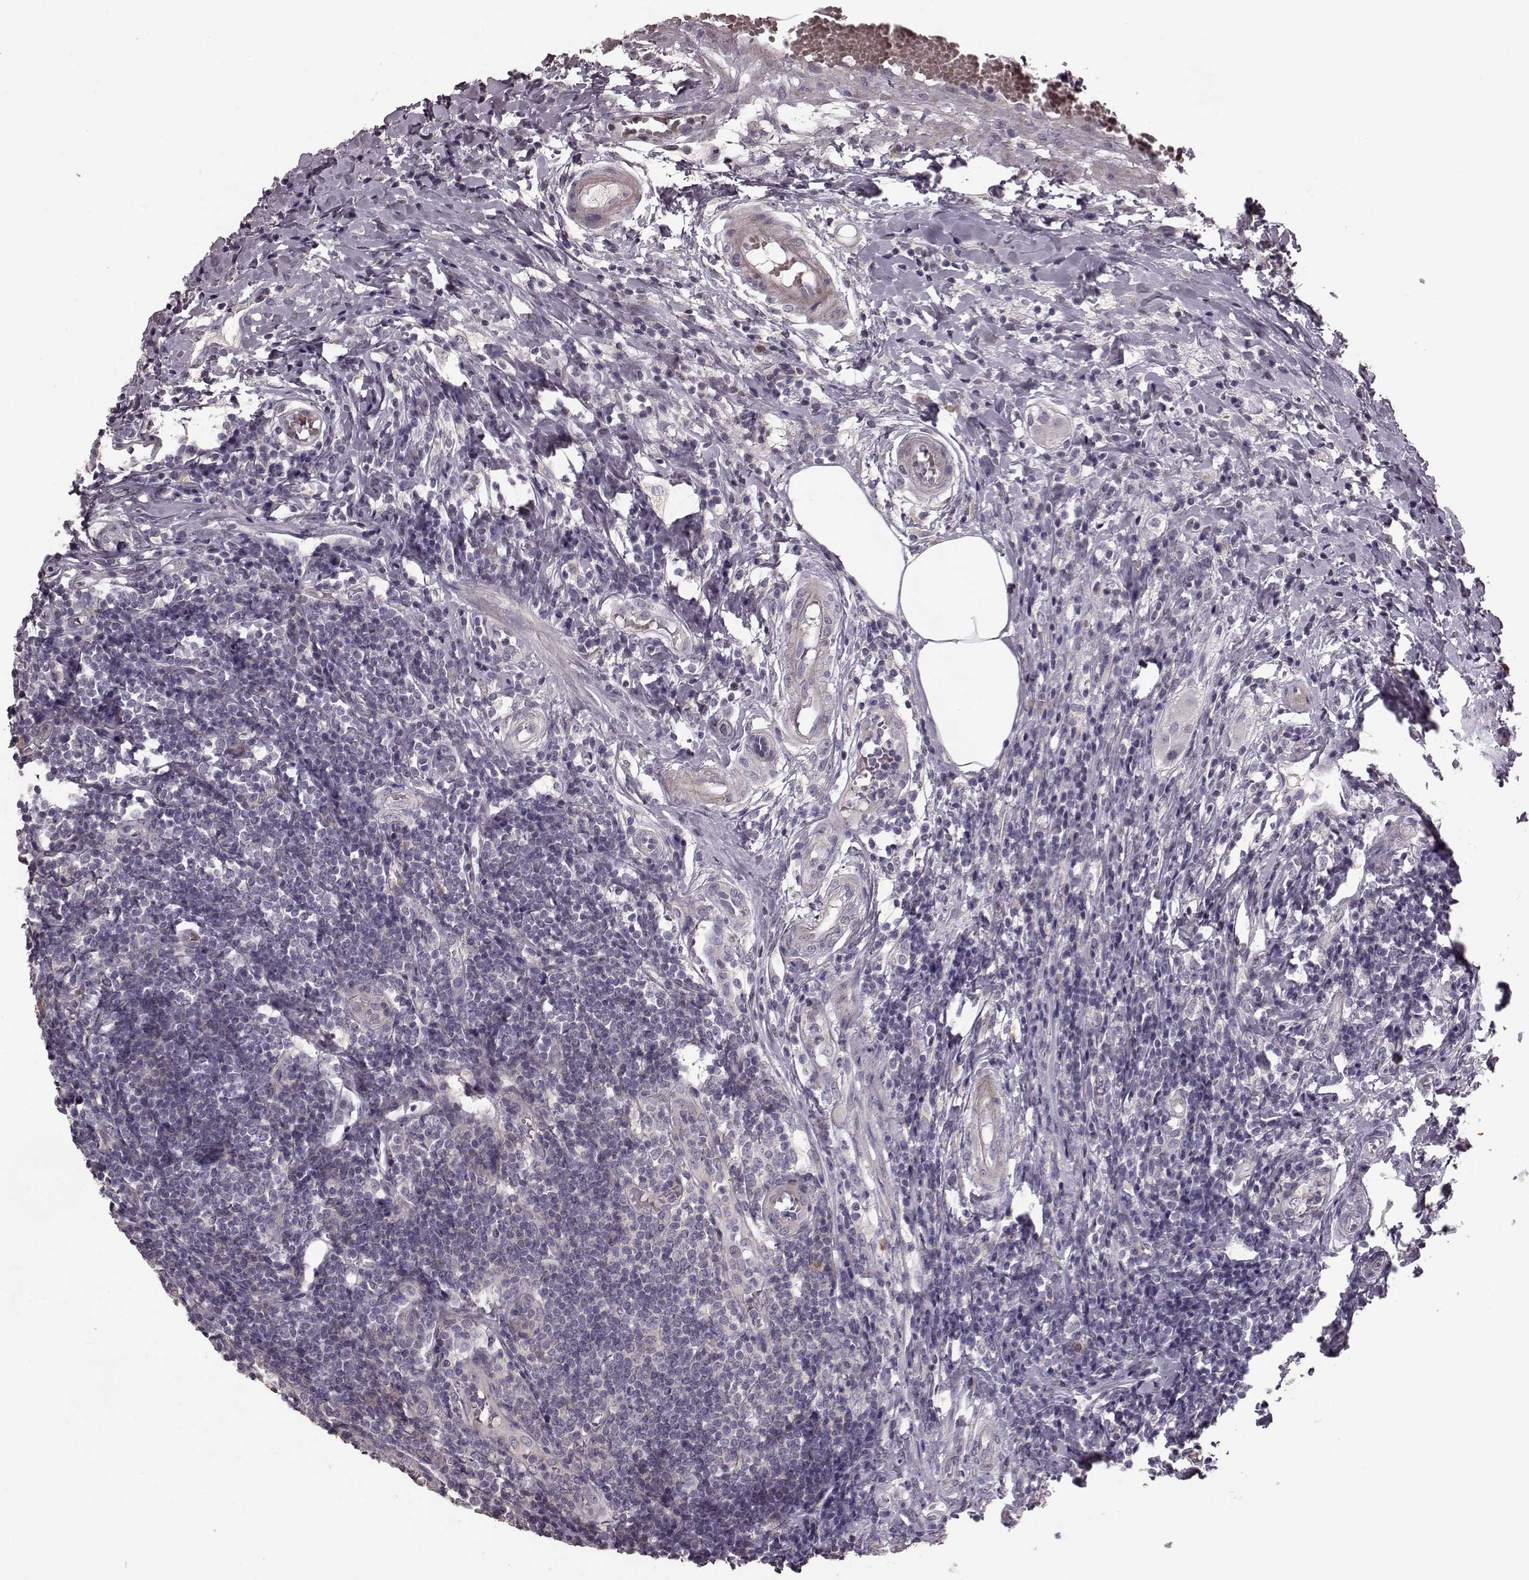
{"staining": {"intensity": "weak", "quantity": "25%-75%", "location": "cytoplasmic/membranous"}, "tissue": "appendix", "cell_type": "Glandular cells", "image_type": "normal", "snomed": [{"axis": "morphology", "description": "Normal tissue, NOS"}, {"axis": "morphology", "description": "Inflammation, NOS"}, {"axis": "topography", "description": "Appendix"}], "caption": "A brown stain labels weak cytoplasmic/membranous expression of a protein in glandular cells of normal human appendix. (brown staining indicates protein expression, while blue staining denotes nuclei).", "gene": "SLC52A3", "patient": {"sex": "male", "age": 16}}